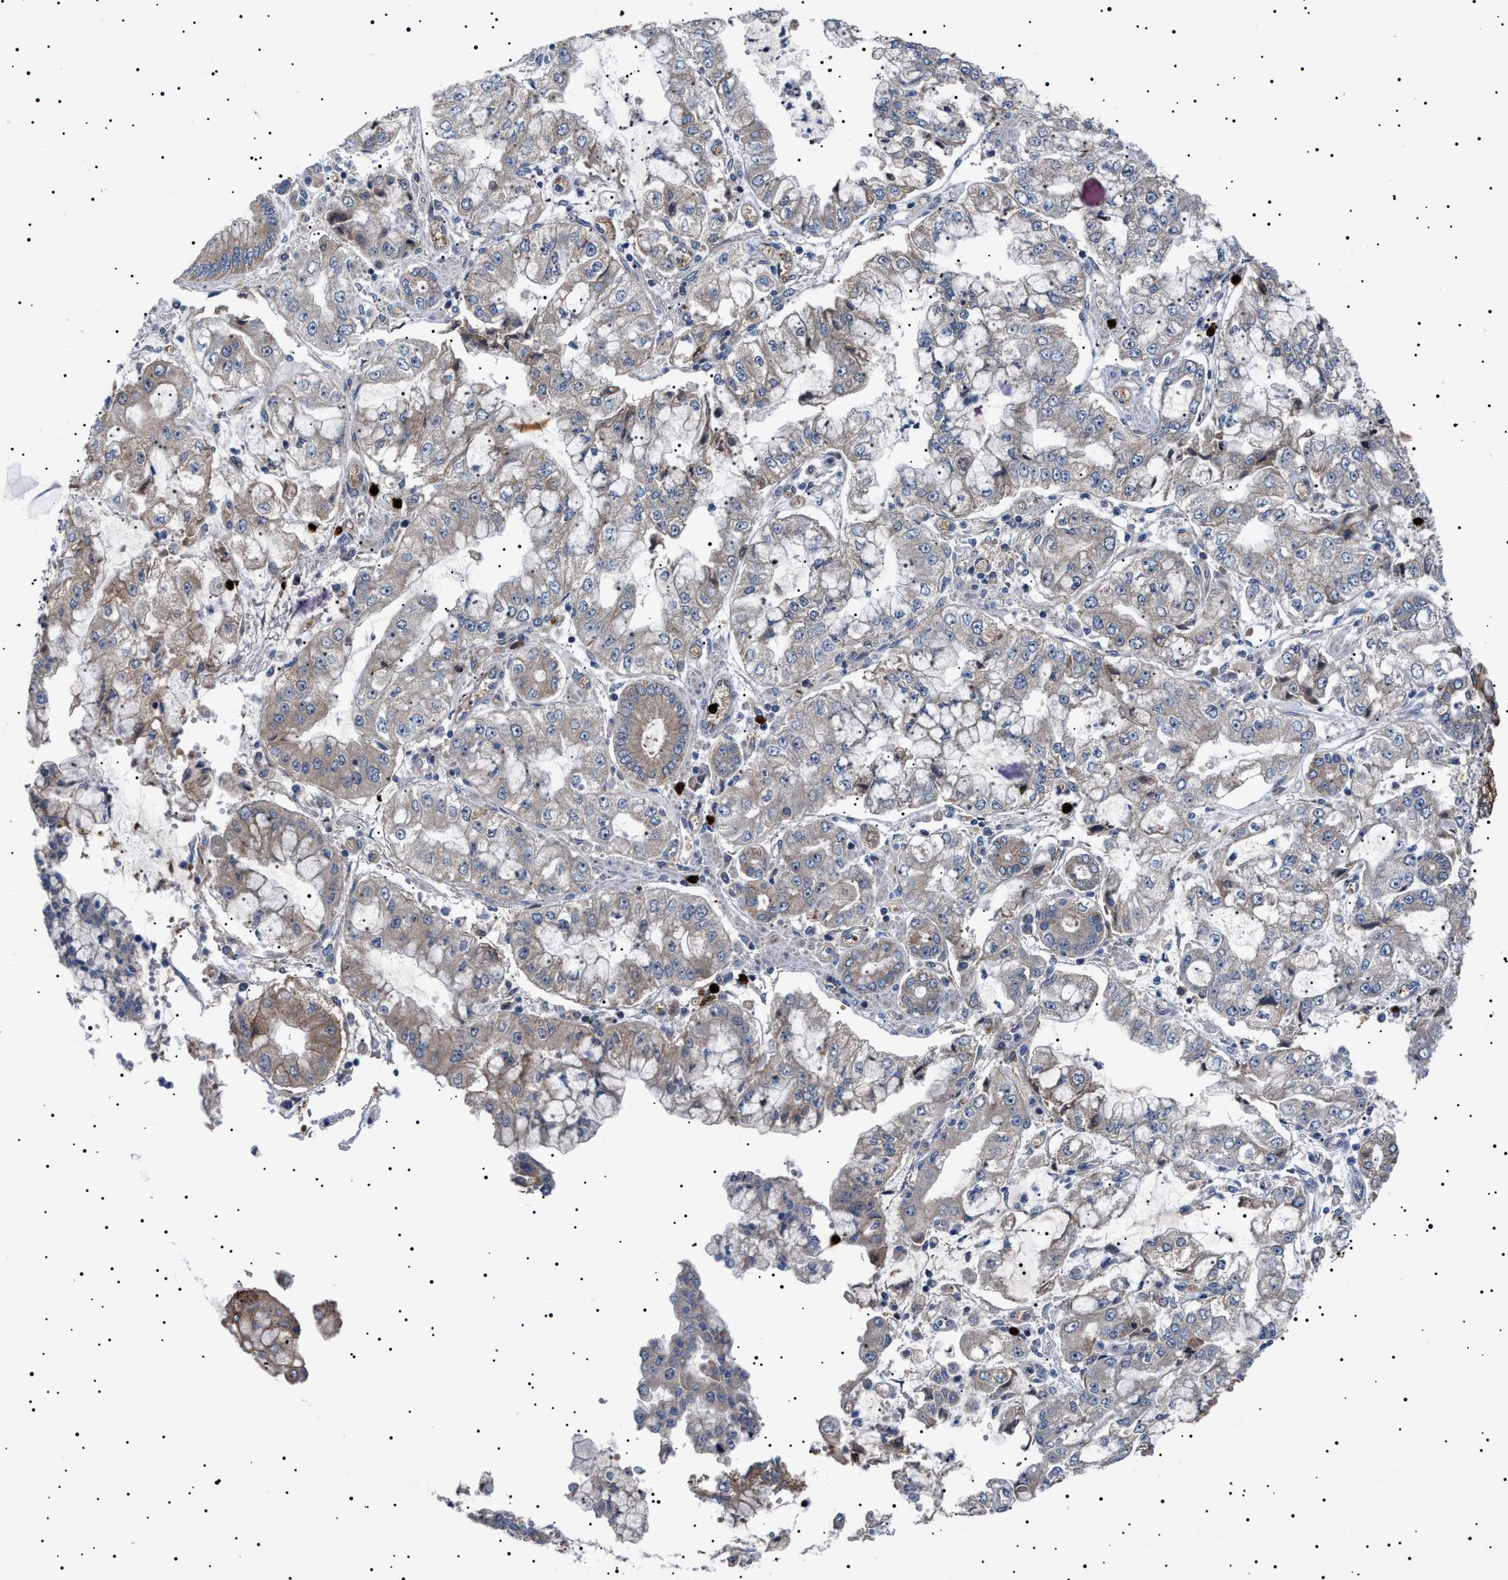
{"staining": {"intensity": "weak", "quantity": "<25%", "location": "cytoplasmic/membranous"}, "tissue": "stomach cancer", "cell_type": "Tumor cells", "image_type": "cancer", "snomed": [{"axis": "morphology", "description": "Adenocarcinoma, NOS"}, {"axis": "topography", "description": "Stomach"}], "caption": "An image of human stomach adenocarcinoma is negative for staining in tumor cells.", "gene": "PTRH1", "patient": {"sex": "male", "age": 76}}